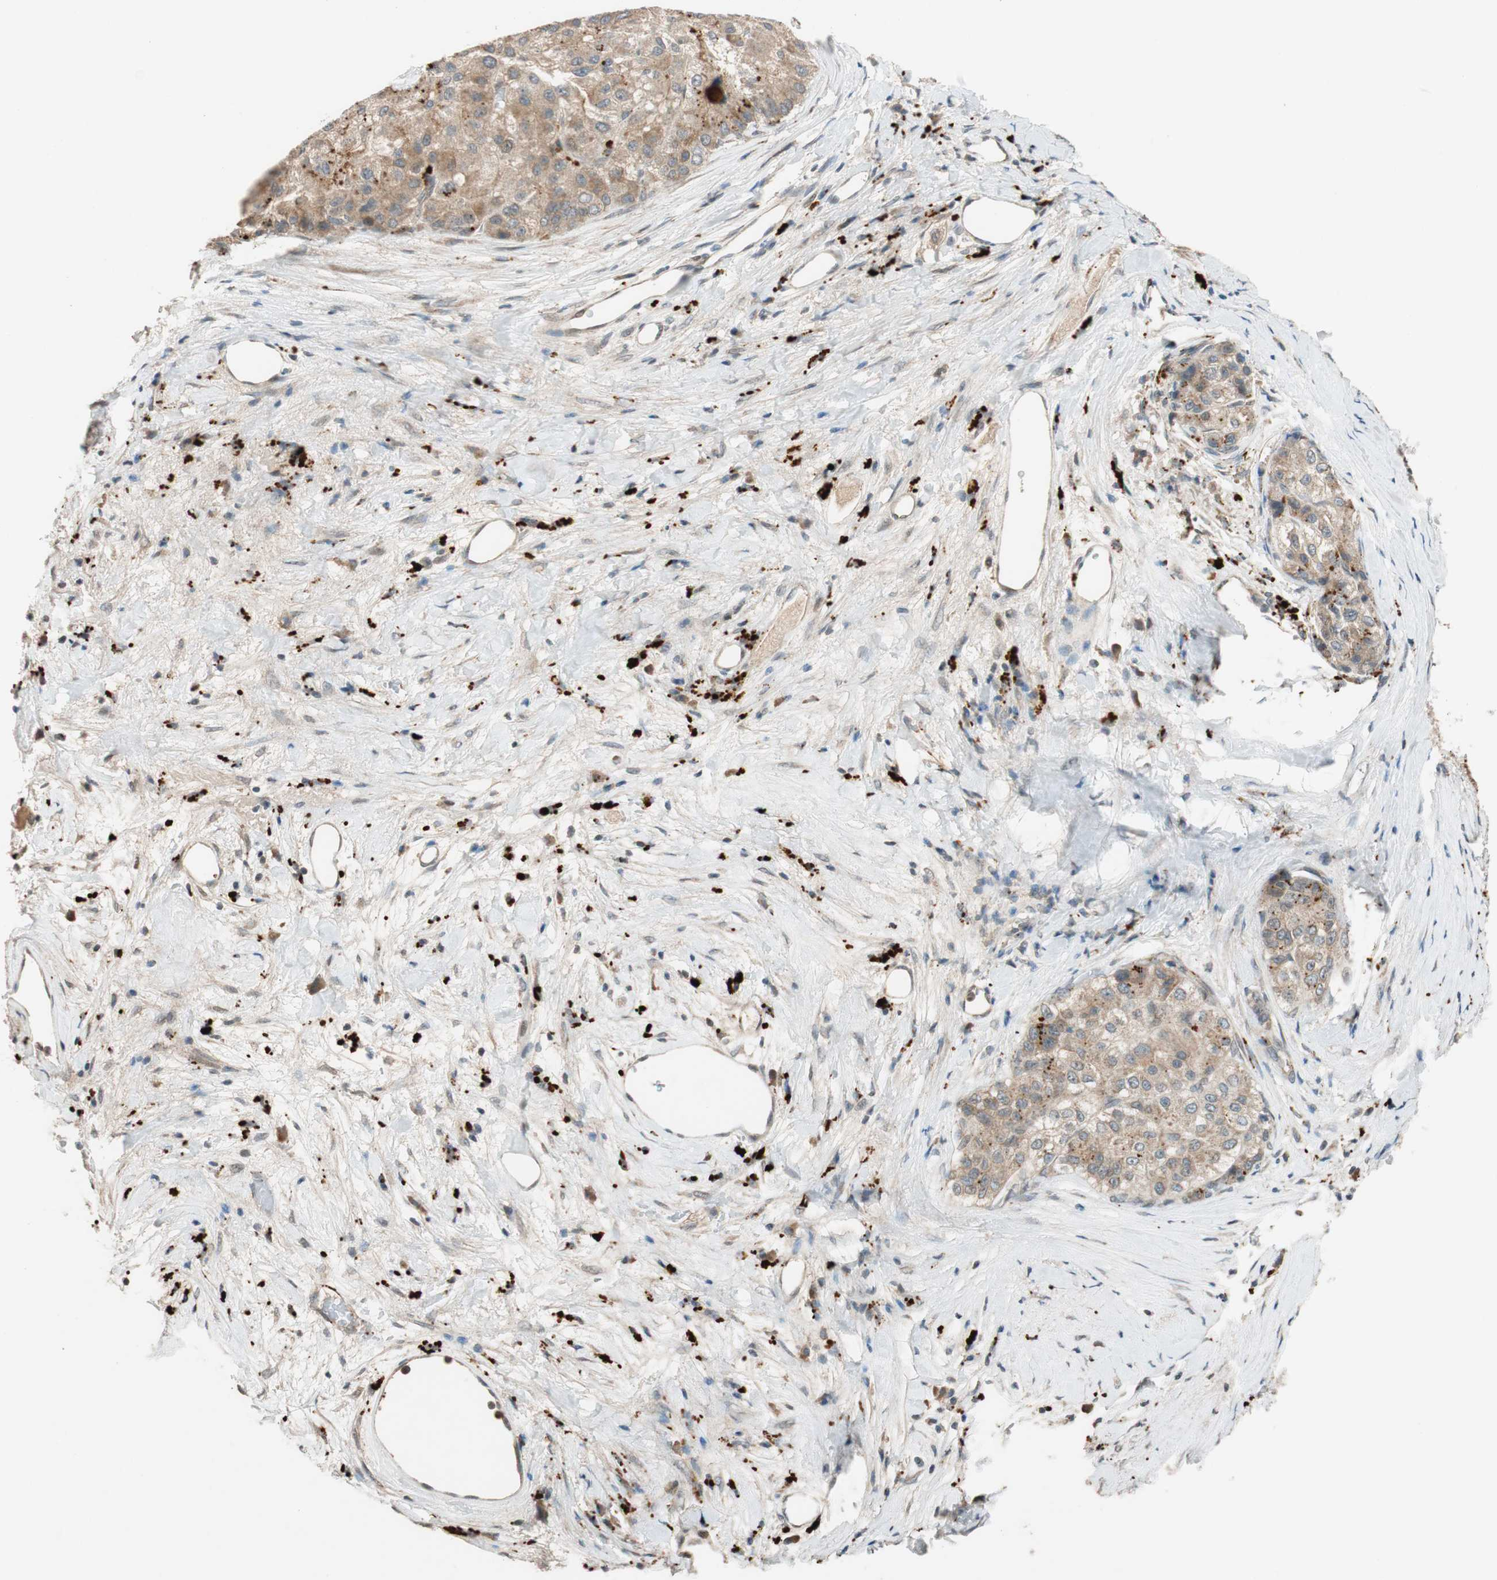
{"staining": {"intensity": "weak", "quantity": ">75%", "location": "cytoplasmic/membranous"}, "tissue": "liver cancer", "cell_type": "Tumor cells", "image_type": "cancer", "snomed": [{"axis": "morphology", "description": "Carcinoma, Hepatocellular, NOS"}, {"axis": "topography", "description": "Liver"}], "caption": "Immunohistochemistry (DAB) staining of human hepatocellular carcinoma (liver) reveals weak cytoplasmic/membranous protein staining in approximately >75% of tumor cells. (Brightfield microscopy of DAB IHC at high magnification).", "gene": "GLB1", "patient": {"sex": "male", "age": 80}}